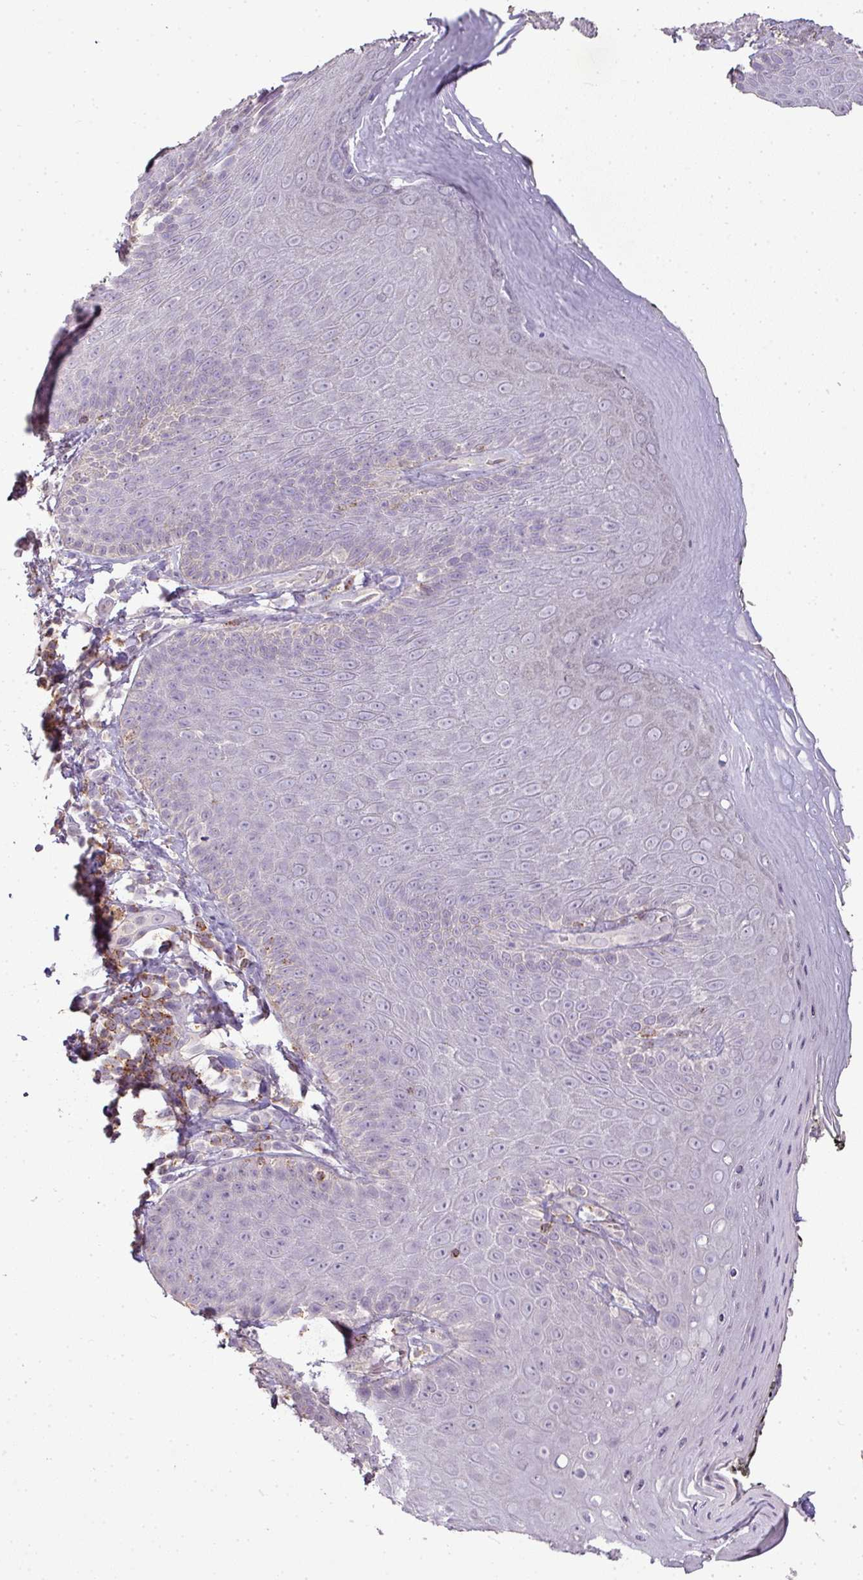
{"staining": {"intensity": "negative", "quantity": "none", "location": "none"}, "tissue": "skin", "cell_type": "Epidermal cells", "image_type": "normal", "snomed": [{"axis": "morphology", "description": "Normal tissue, NOS"}, {"axis": "topography", "description": "Anal"}, {"axis": "topography", "description": "Peripheral nerve tissue"}], "caption": "This is an immunohistochemistry image of benign human skin. There is no expression in epidermal cells.", "gene": "LY9", "patient": {"sex": "male", "age": 53}}